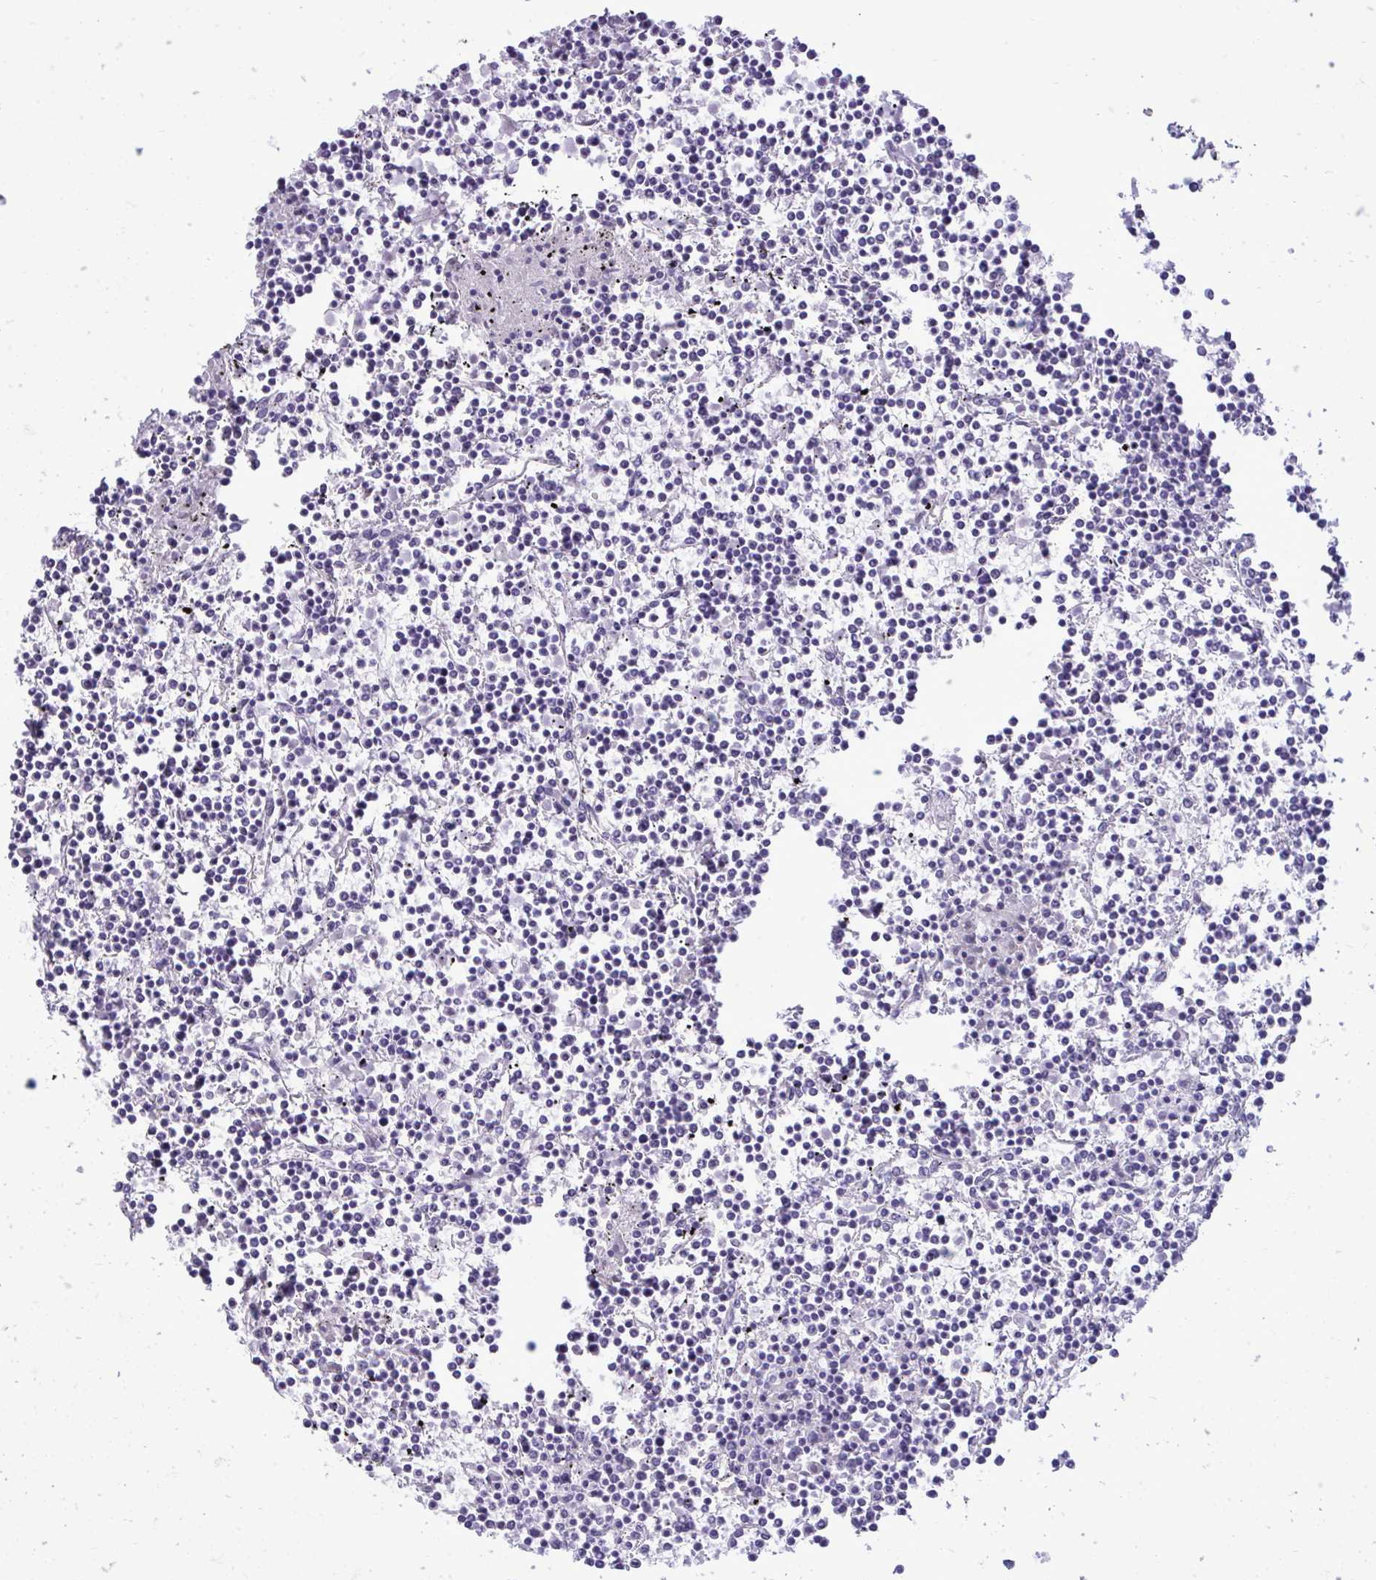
{"staining": {"intensity": "negative", "quantity": "none", "location": "none"}, "tissue": "lymphoma", "cell_type": "Tumor cells", "image_type": "cancer", "snomed": [{"axis": "morphology", "description": "Malignant lymphoma, non-Hodgkin's type, Low grade"}, {"axis": "topography", "description": "Spleen"}], "caption": "High magnification brightfield microscopy of malignant lymphoma, non-Hodgkin's type (low-grade) stained with DAB (3,3'-diaminobenzidine) (brown) and counterstained with hematoxylin (blue): tumor cells show no significant expression. (DAB immunohistochemistry (IHC) visualized using brightfield microscopy, high magnification).", "gene": "PRM2", "patient": {"sex": "female", "age": 19}}